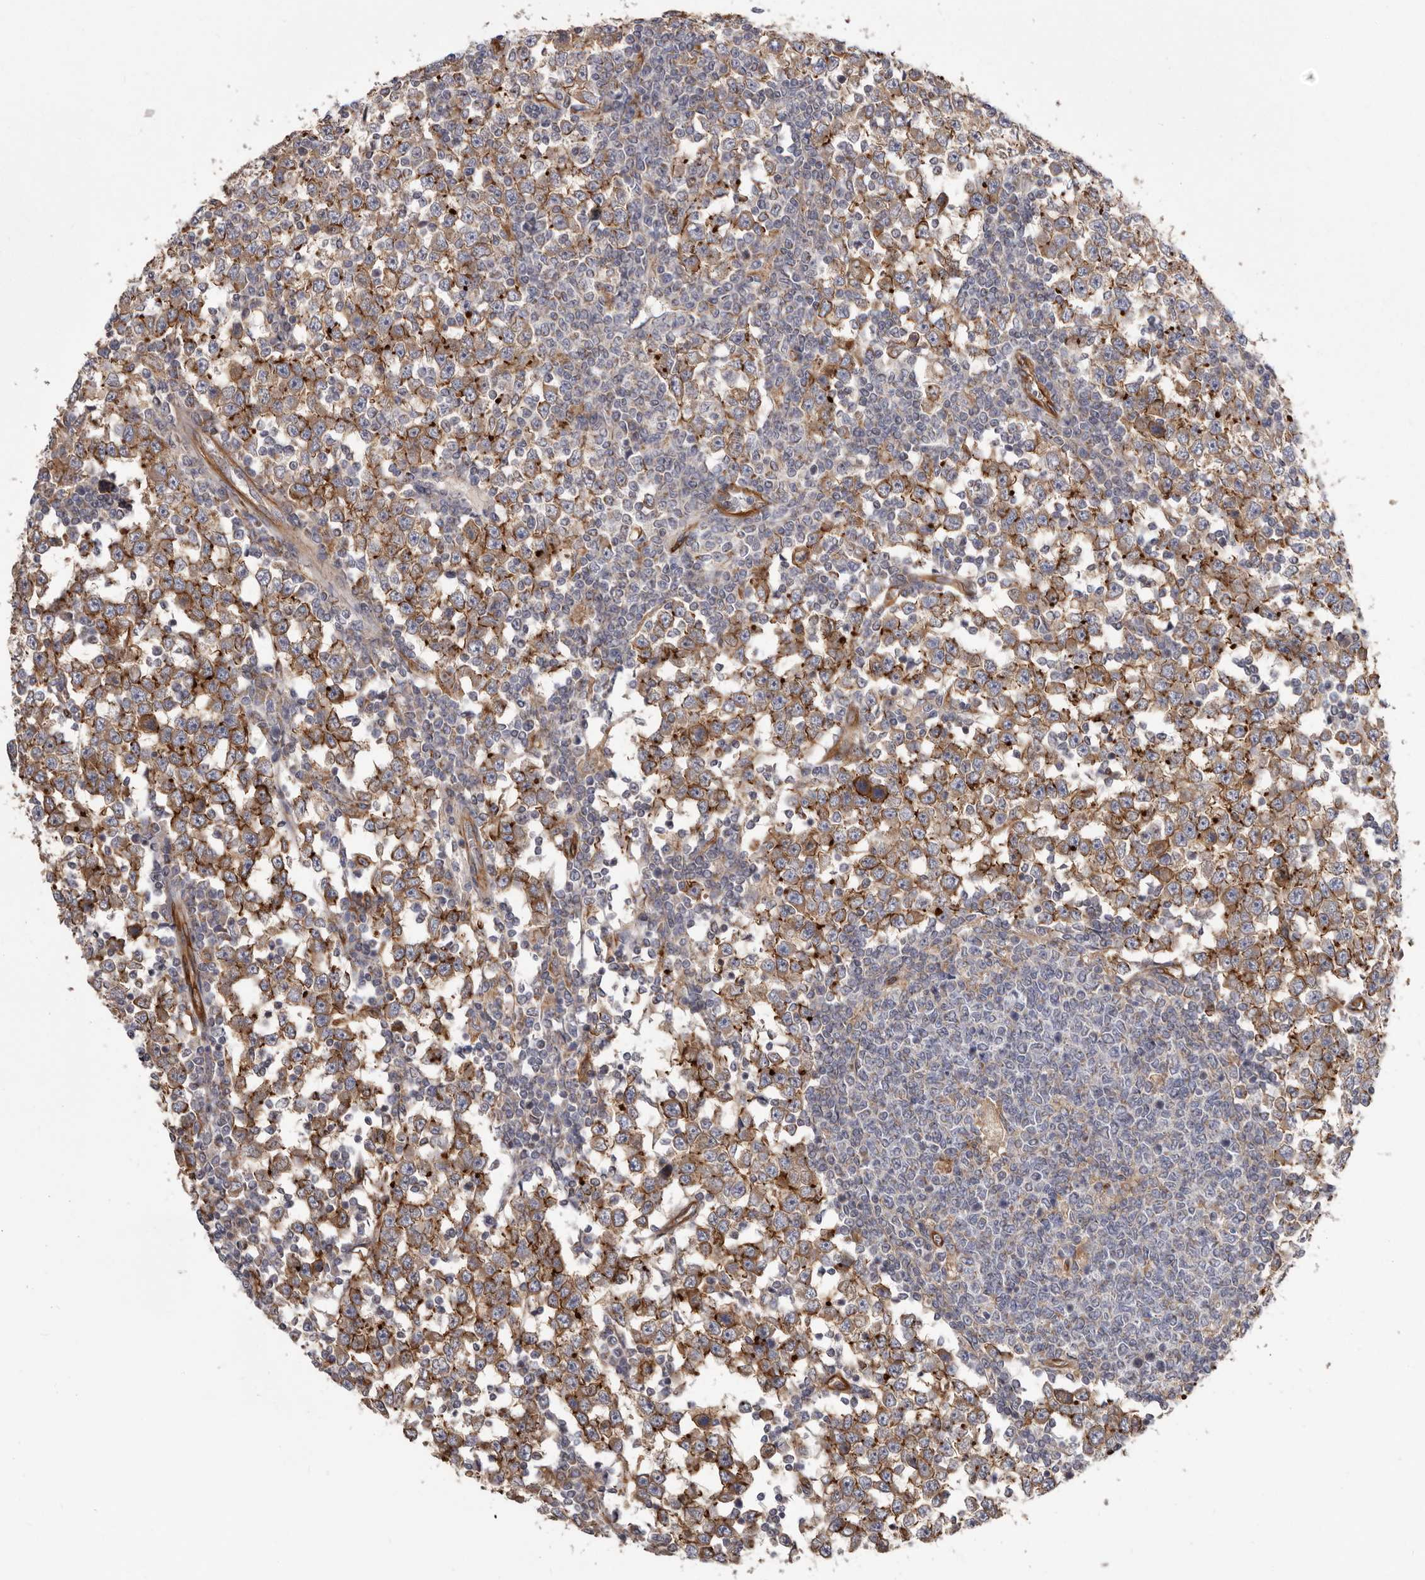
{"staining": {"intensity": "moderate", "quantity": ">75%", "location": "cytoplasmic/membranous"}, "tissue": "testis cancer", "cell_type": "Tumor cells", "image_type": "cancer", "snomed": [{"axis": "morphology", "description": "Seminoma, NOS"}, {"axis": "topography", "description": "Testis"}], "caption": "Brown immunohistochemical staining in seminoma (testis) shows moderate cytoplasmic/membranous positivity in about >75% of tumor cells. (IHC, brightfield microscopy, high magnification).", "gene": "ENAH", "patient": {"sex": "male", "age": 65}}